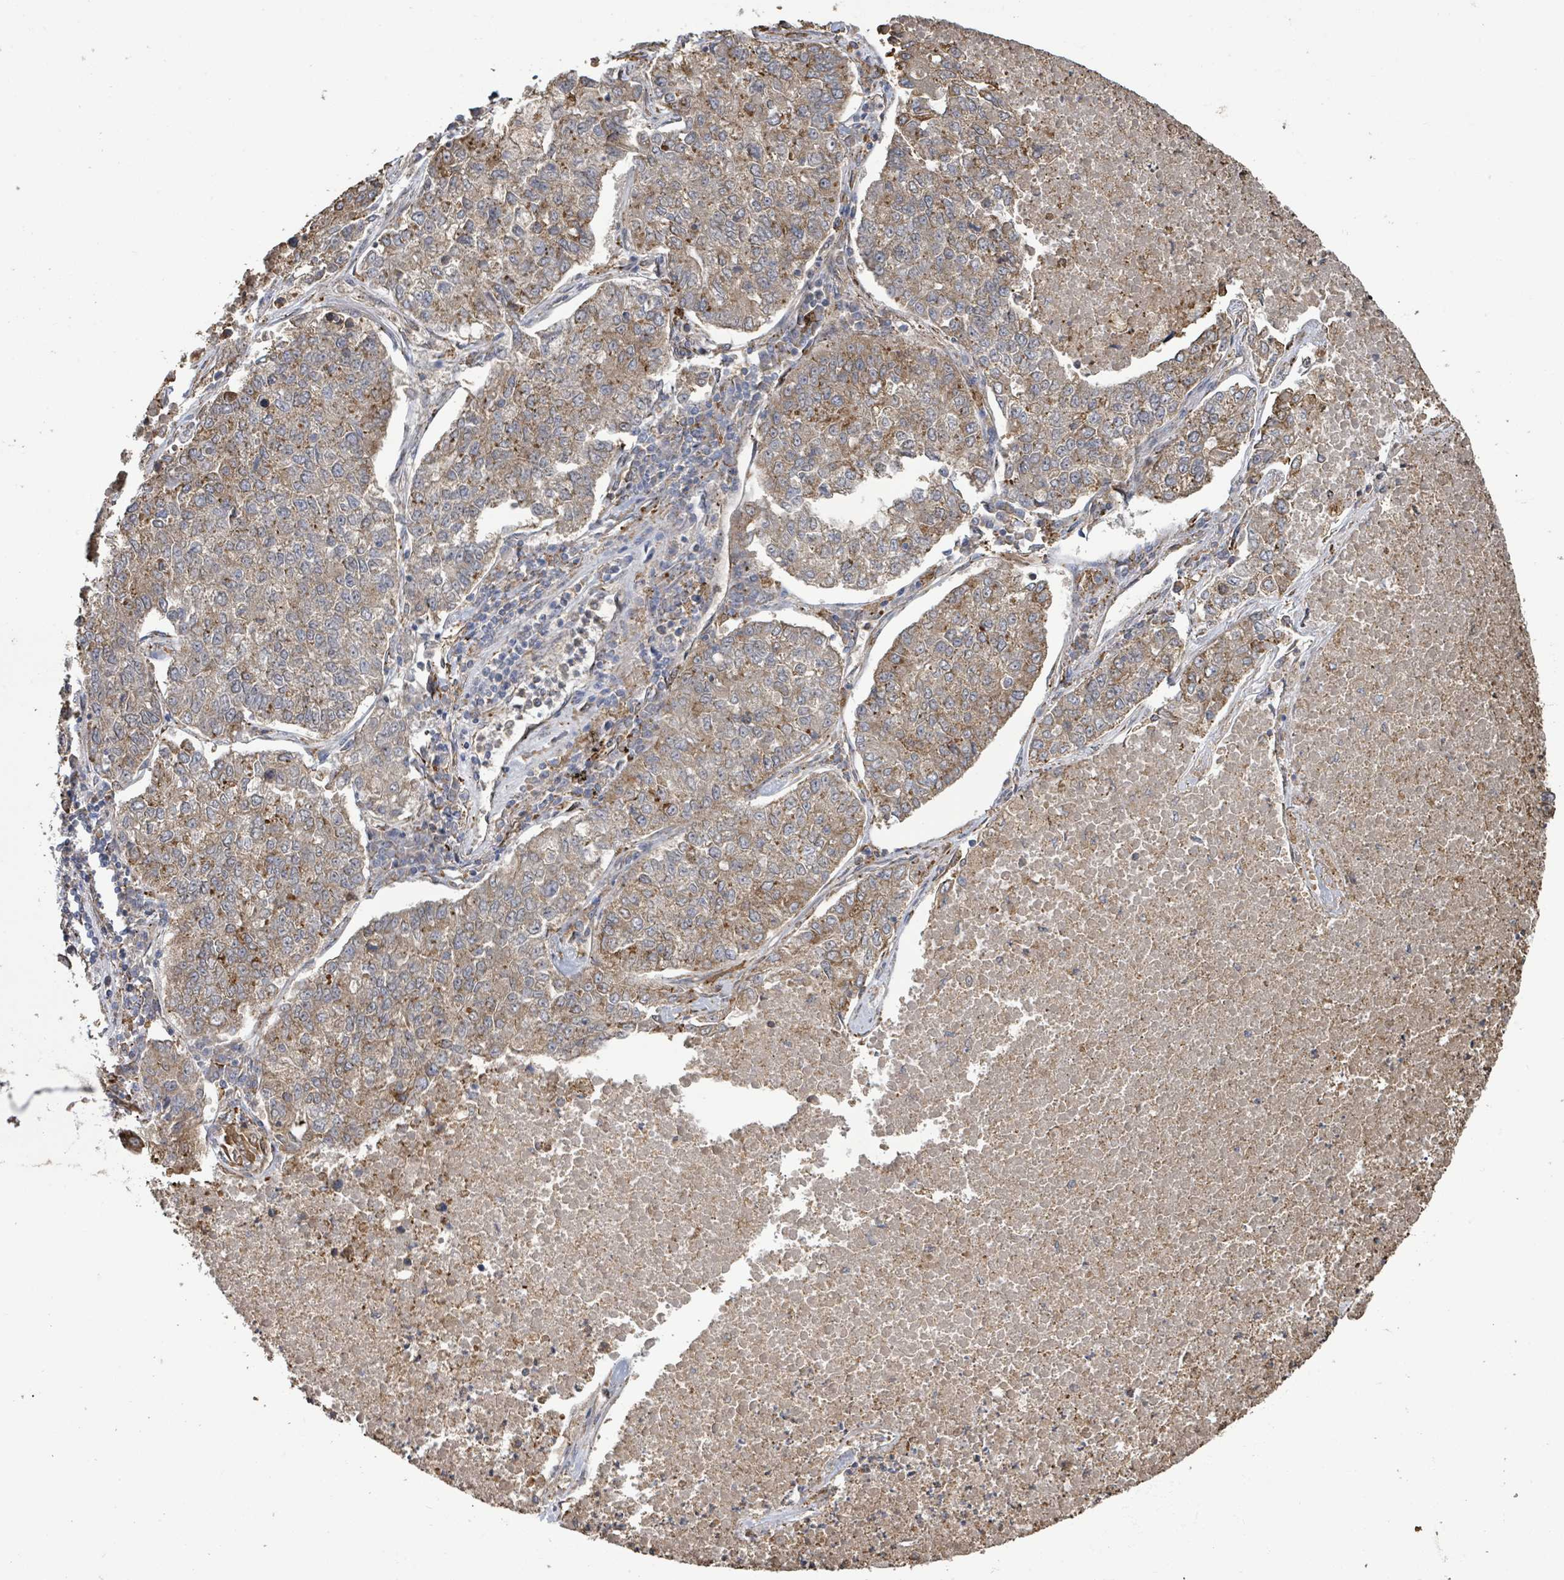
{"staining": {"intensity": "moderate", "quantity": ">75%", "location": "cytoplasmic/membranous"}, "tissue": "lung cancer", "cell_type": "Tumor cells", "image_type": "cancer", "snomed": [{"axis": "morphology", "description": "Adenocarcinoma, NOS"}, {"axis": "topography", "description": "Lung"}], "caption": "An immunohistochemistry (IHC) image of neoplastic tissue is shown. Protein staining in brown shows moderate cytoplasmic/membranous positivity in adenocarcinoma (lung) within tumor cells.", "gene": "ARPIN", "patient": {"sex": "male", "age": 49}}